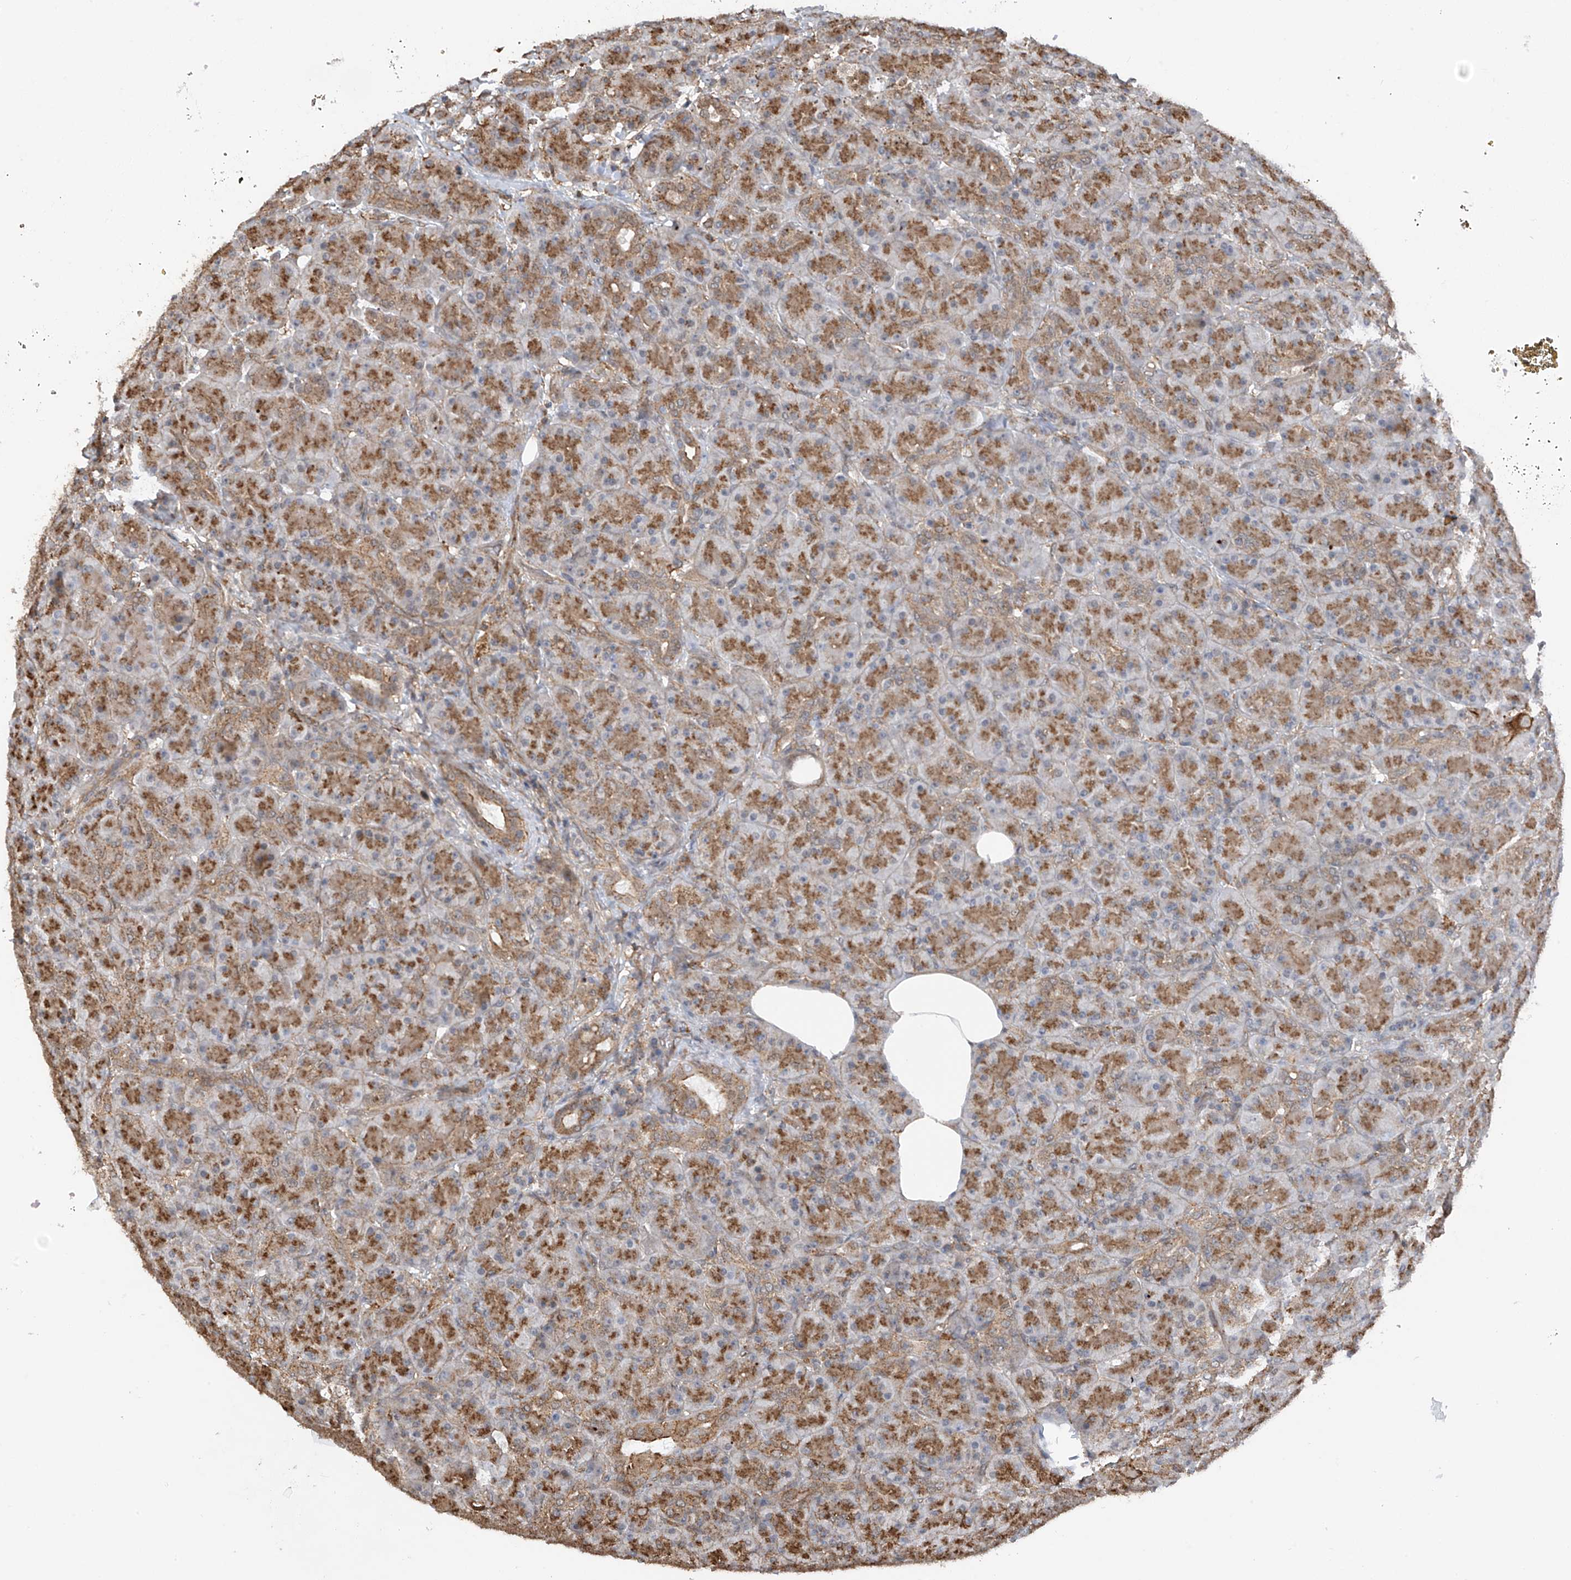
{"staining": {"intensity": "moderate", "quantity": ">75%", "location": "cytoplasmic/membranous"}, "tissue": "pancreas", "cell_type": "Exocrine glandular cells", "image_type": "normal", "snomed": [{"axis": "morphology", "description": "Normal tissue, NOS"}, {"axis": "topography", "description": "Pancreas"}], "caption": "Unremarkable pancreas shows moderate cytoplasmic/membranous staining in approximately >75% of exocrine glandular cells The protein is stained brown, and the nuclei are stained in blue (DAB (3,3'-diaminobenzidine) IHC with brightfield microscopy, high magnification)..", "gene": "ZNF189", "patient": {"sex": "male", "age": 63}}